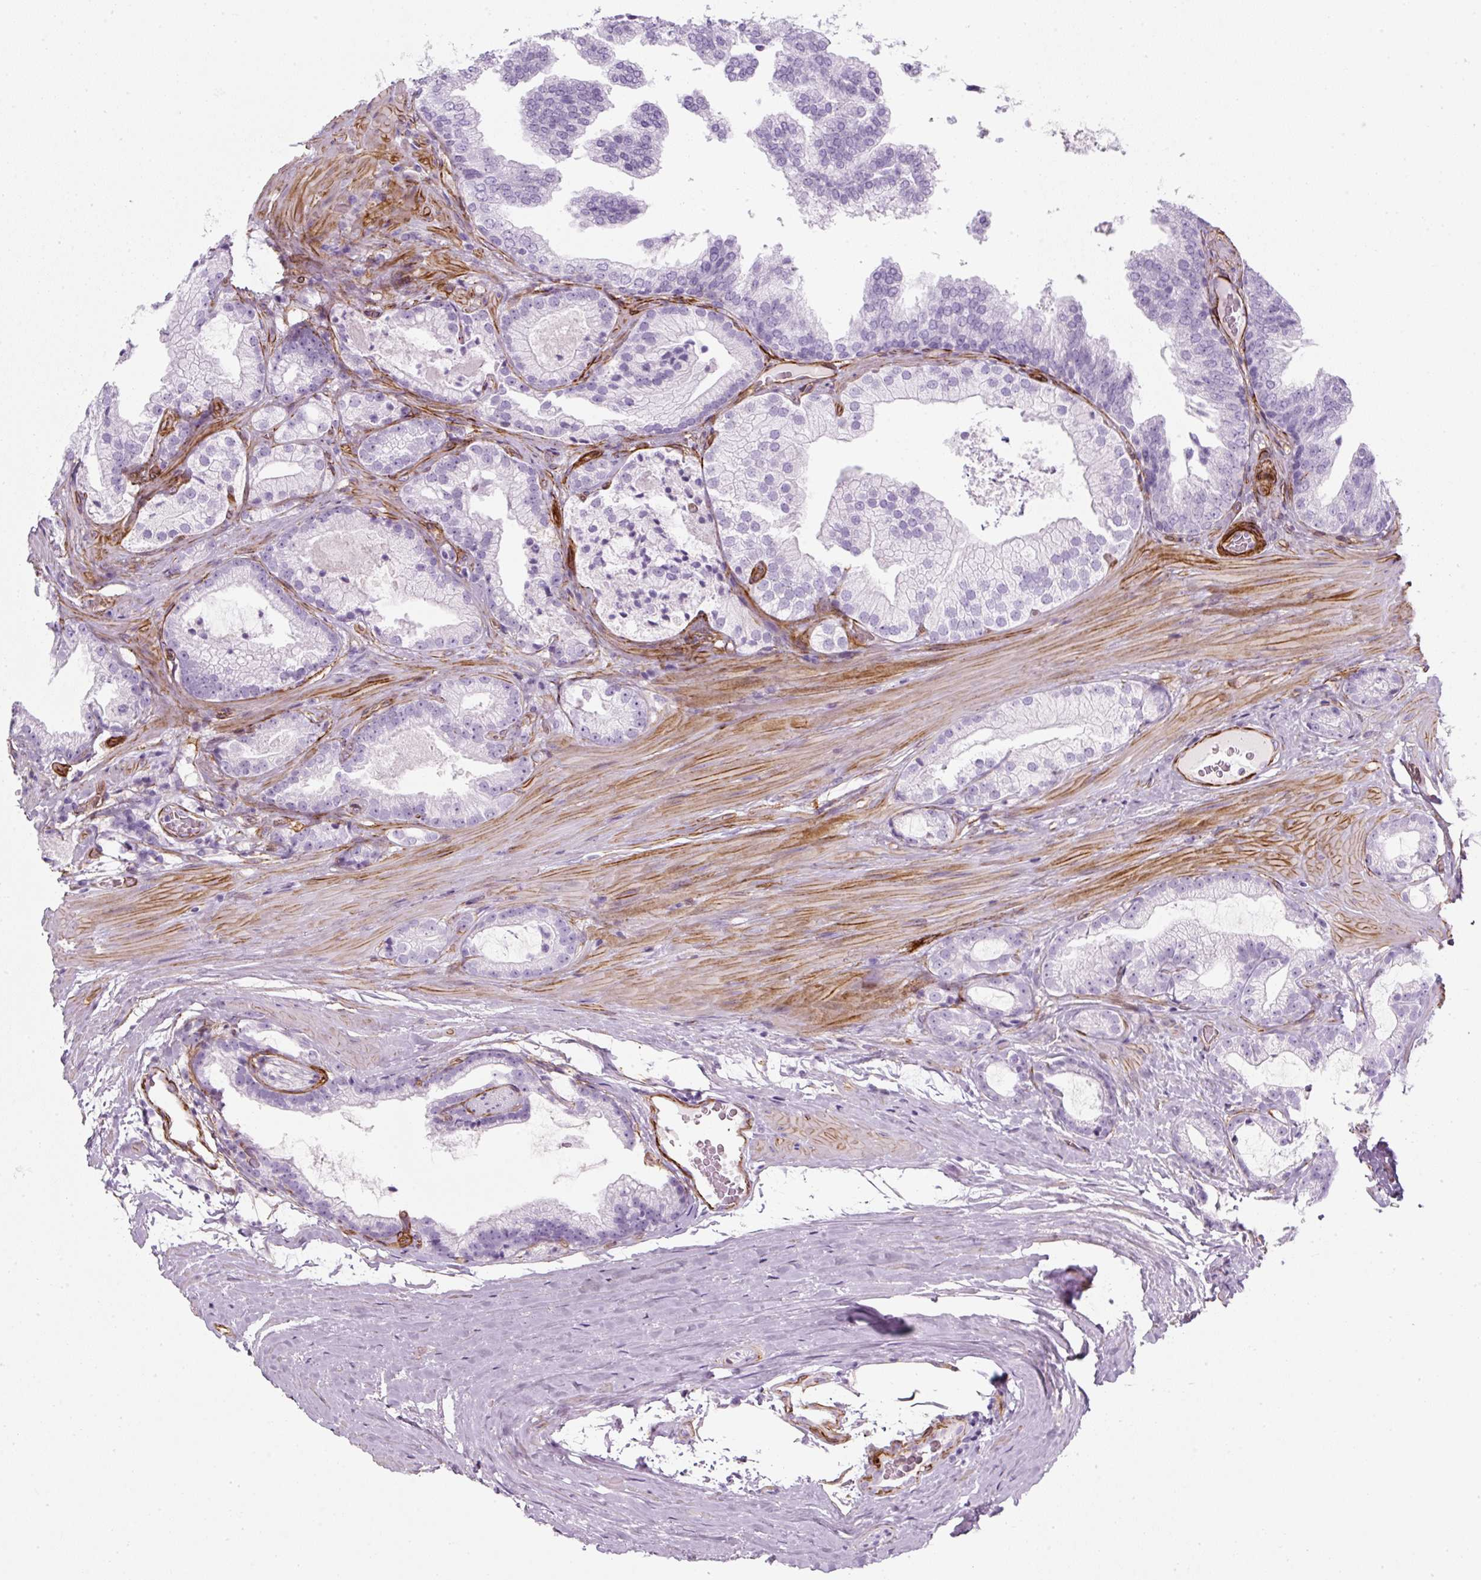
{"staining": {"intensity": "negative", "quantity": "none", "location": "none"}, "tissue": "prostate cancer", "cell_type": "Tumor cells", "image_type": "cancer", "snomed": [{"axis": "morphology", "description": "Adenocarcinoma, High grade"}, {"axis": "topography", "description": "Prostate"}], "caption": "Tumor cells are negative for brown protein staining in prostate cancer. The staining was performed using DAB to visualize the protein expression in brown, while the nuclei were stained in blue with hematoxylin (Magnification: 20x).", "gene": "CAVIN3", "patient": {"sex": "male", "age": 68}}